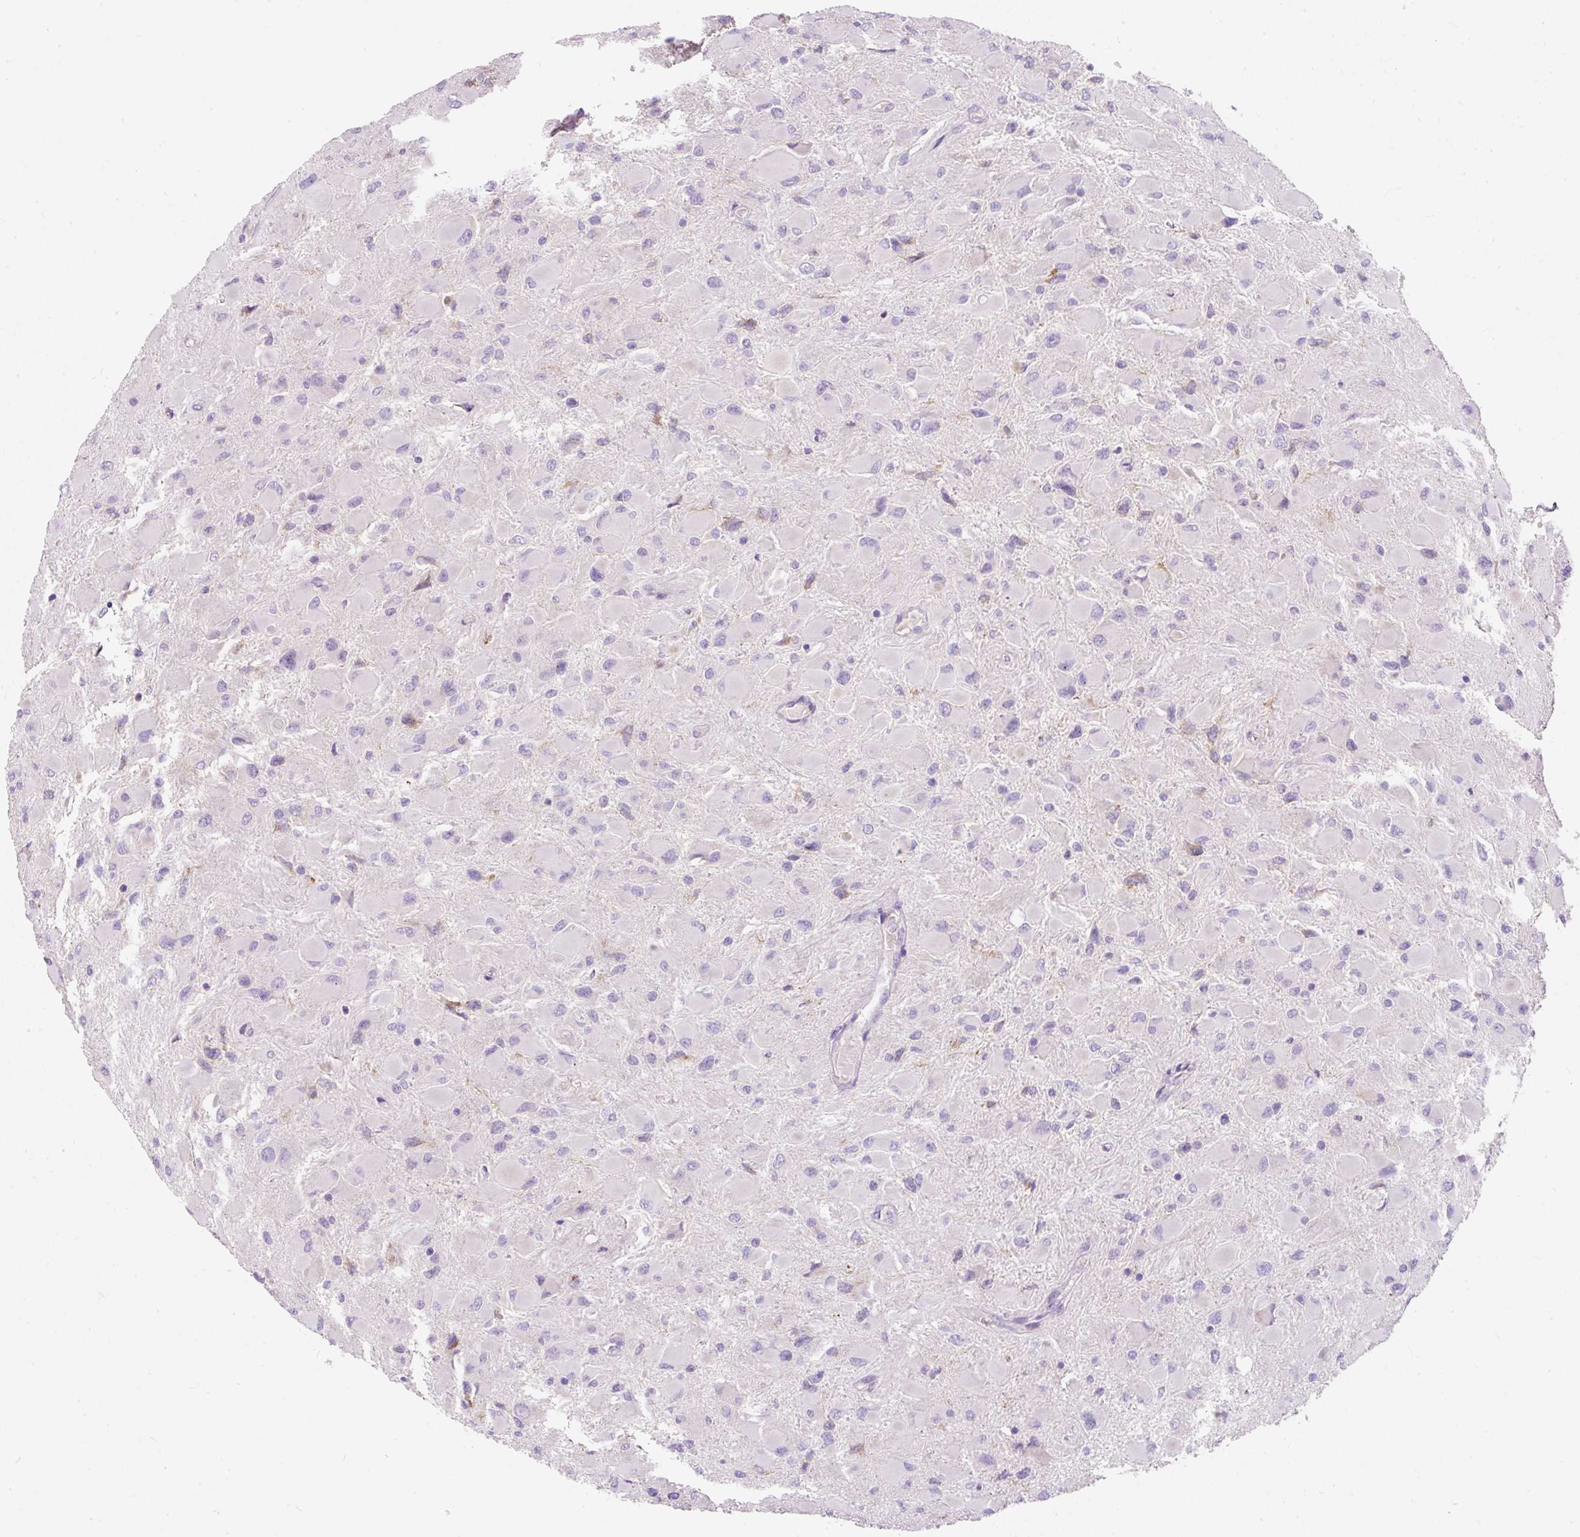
{"staining": {"intensity": "negative", "quantity": "none", "location": "none"}, "tissue": "glioma", "cell_type": "Tumor cells", "image_type": "cancer", "snomed": [{"axis": "morphology", "description": "Glioma, malignant, High grade"}, {"axis": "topography", "description": "Cerebral cortex"}], "caption": "The histopathology image reveals no significant positivity in tumor cells of malignant glioma (high-grade).", "gene": "SUSD5", "patient": {"sex": "female", "age": 36}}